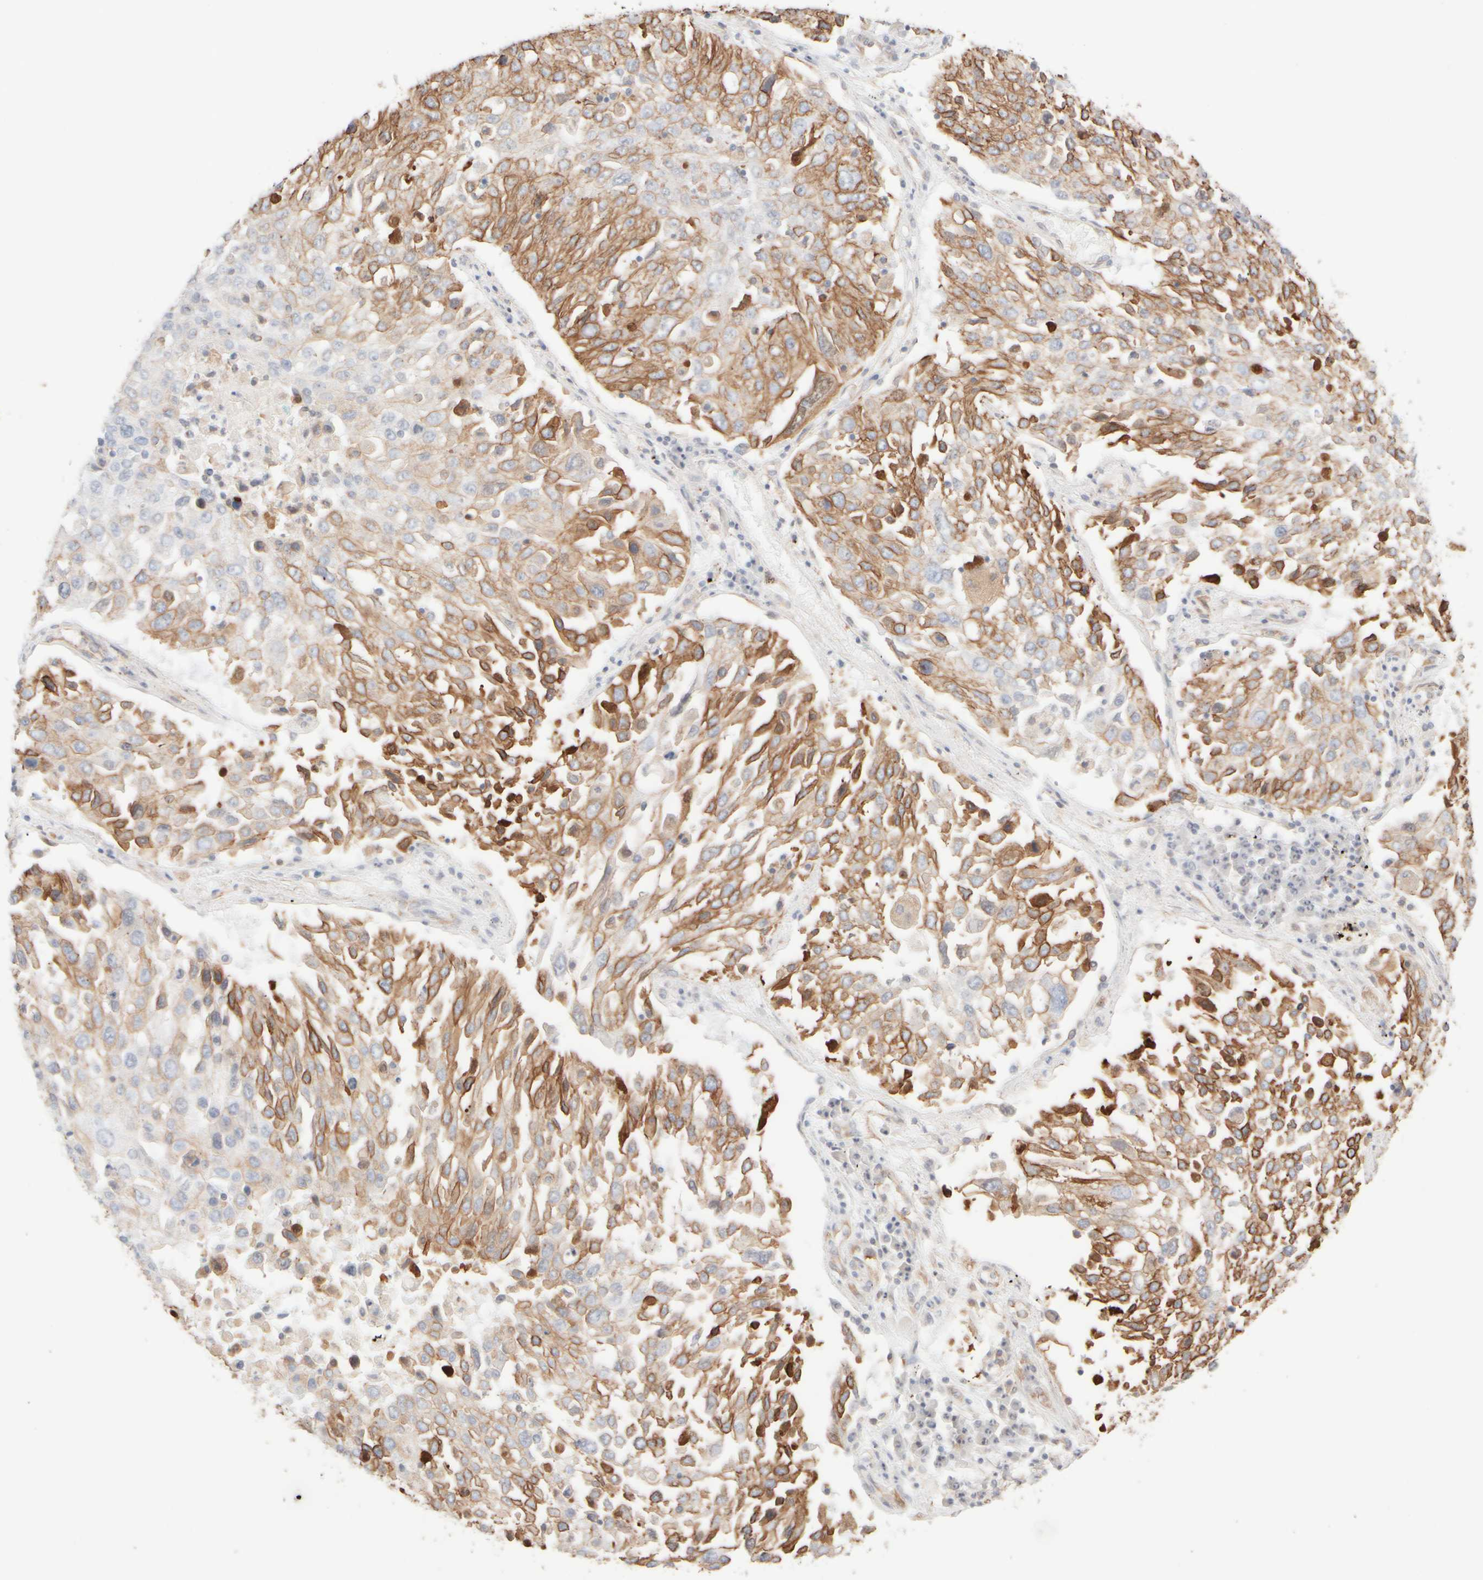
{"staining": {"intensity": "moderate", "quantity": ">75%", "location": "cytoplasmic/membranous"}, "tissue": "lung cancer", "cell_type": "Tumor cells", "image_type": "cancer", "snomed": [{"axis": "morphology", "description": "Squamous cell carcinoma, NOS"}, {"axis": "topography", "description": "Lung"}], "caption": "Lung cancer stained with a brown dye displays moderate cytoplasmic/membranous positive expression in about >75% of tumor cells.", "gene": "KRT15", "patient": {"sex": "male", "age": 65}}